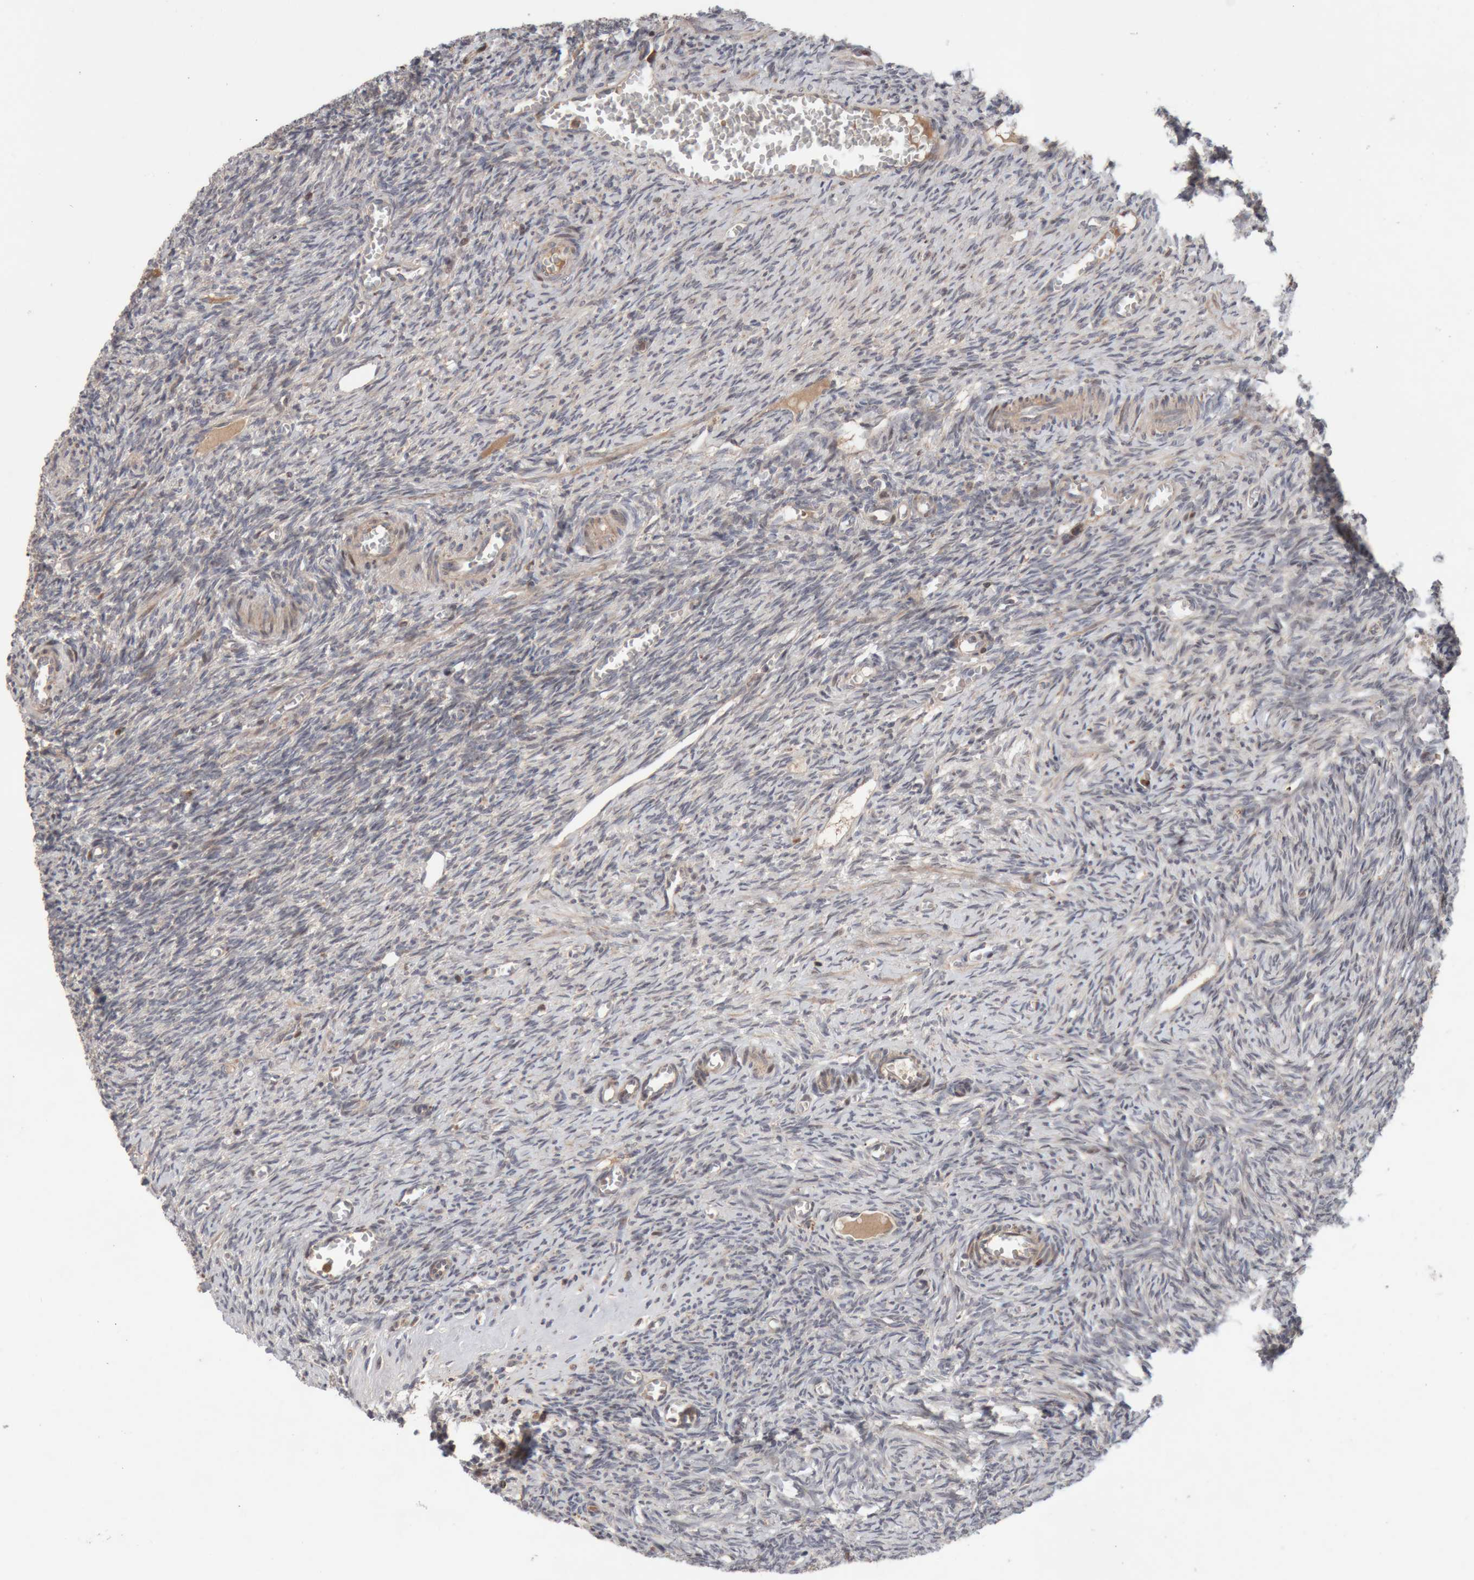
{"staining": {"intensity": "negative", "quantity": "none", "location": "none"}, "tissue": "ovary", "cell_type": "Ovarian stroma cells", "image_type": "normal", "snomed": [{"axis": "morphology", "description": "Normal tissue, NOS"}, {"axis": "topography", "description": "Ovary"}], "caption": "This is a micrograph of IHC staining of normal ovary, which shows no positivity in ovarian stroma cells.", "gene": "KIF21B", "patient": {"sex": "female", "age": 27}}